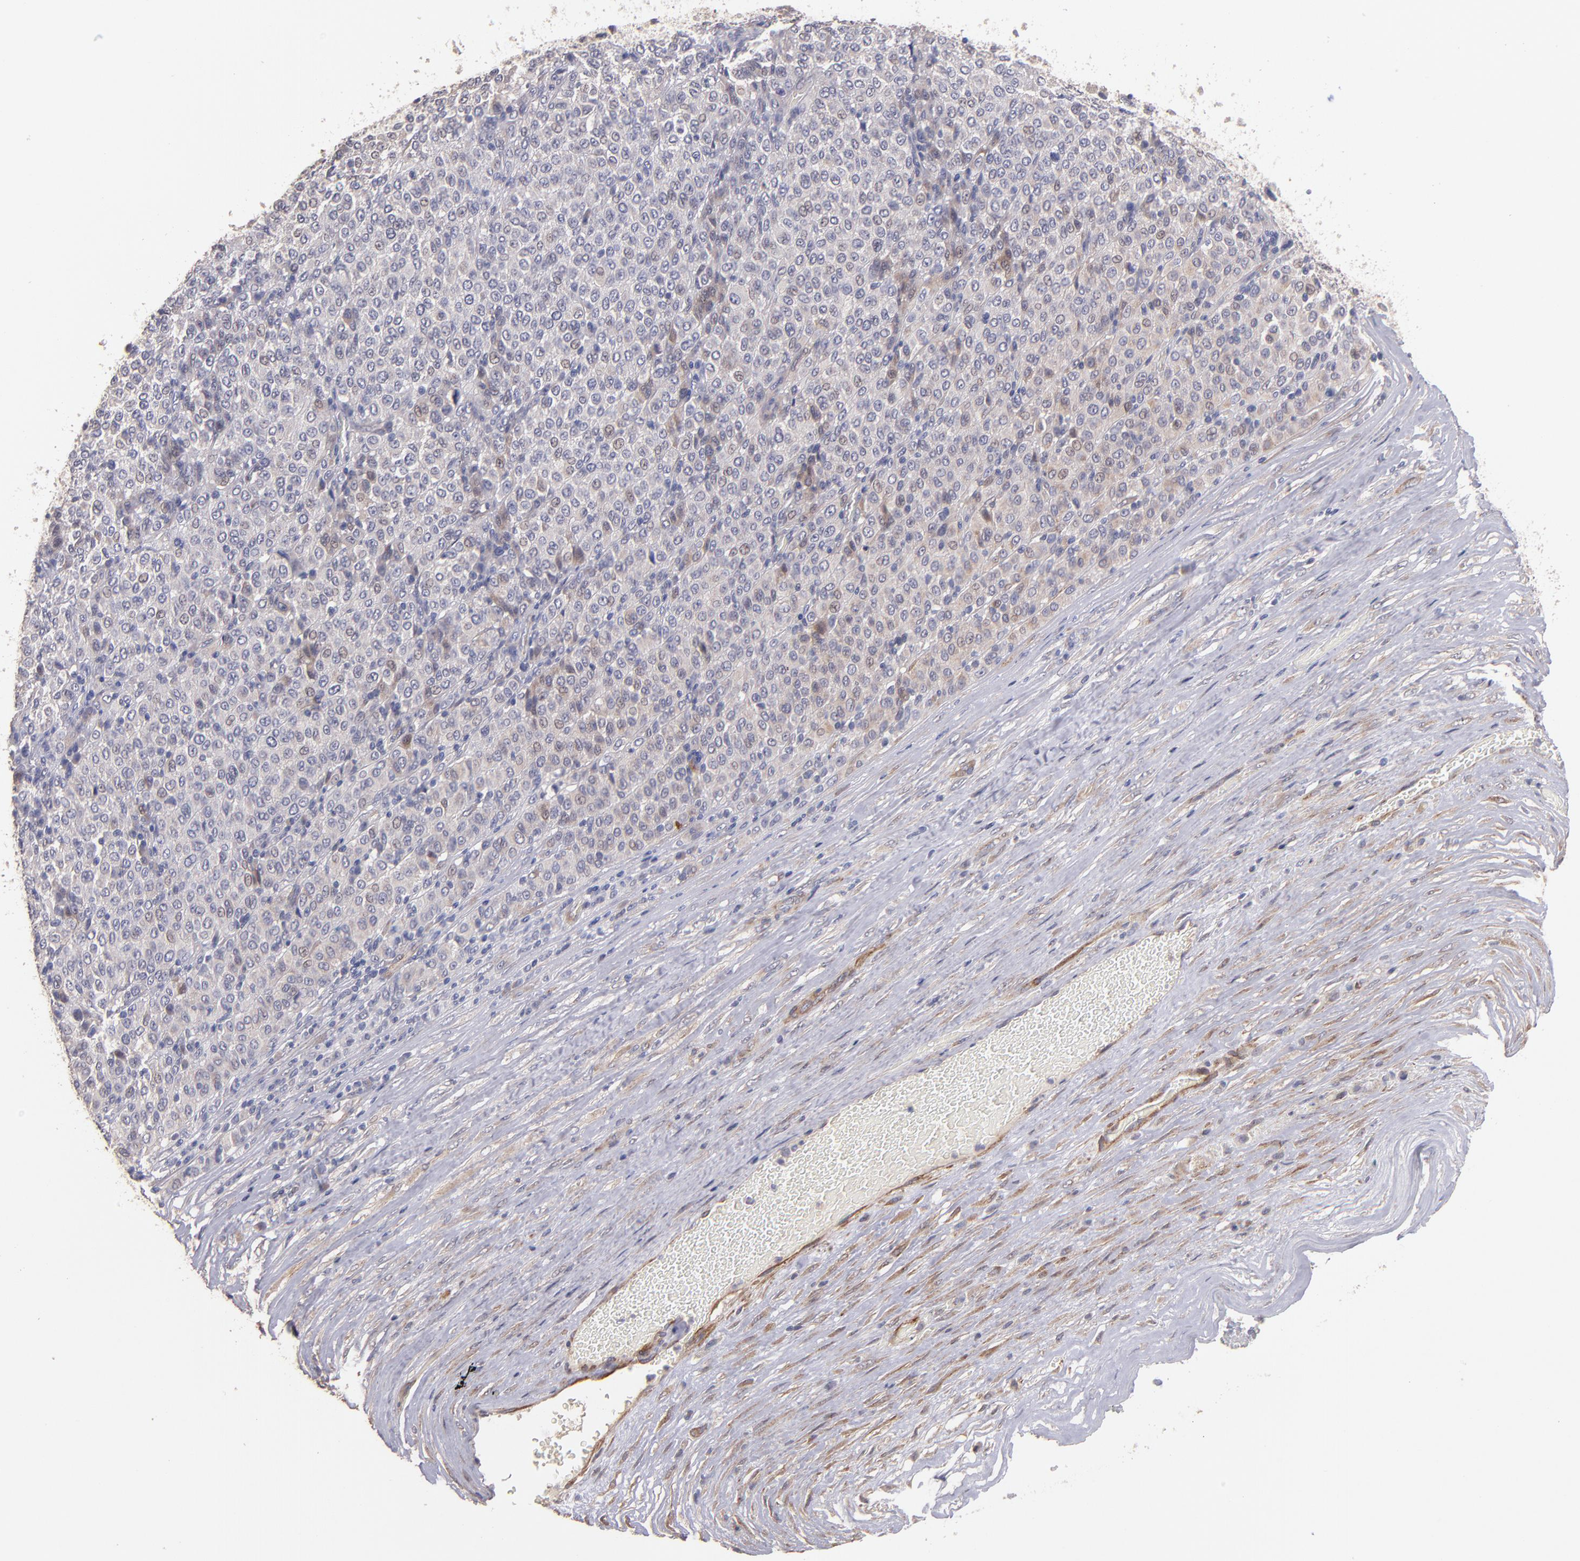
{"staining": {"intensity": "weak", "quantity": "<25%", "location": "cytoplasmic/membranous"}, "tissue": "melanoma", "cell_type": "Tumor cells", "image_type": "cancer", "snomed": [{"axis": "morphology", "description": "Malignant melanoma, Metastatic site"}, {"axis": "topography", "description": "Pancreas"}], "caption": "Tumor cells show no significant protein positivity in malignant melanoma (metastatic site). (Immunohistochemistry, brightfield microscopy, high magnification).", "gene": "MAGEE1", "patient": {"sex": "female", "age": 30}}